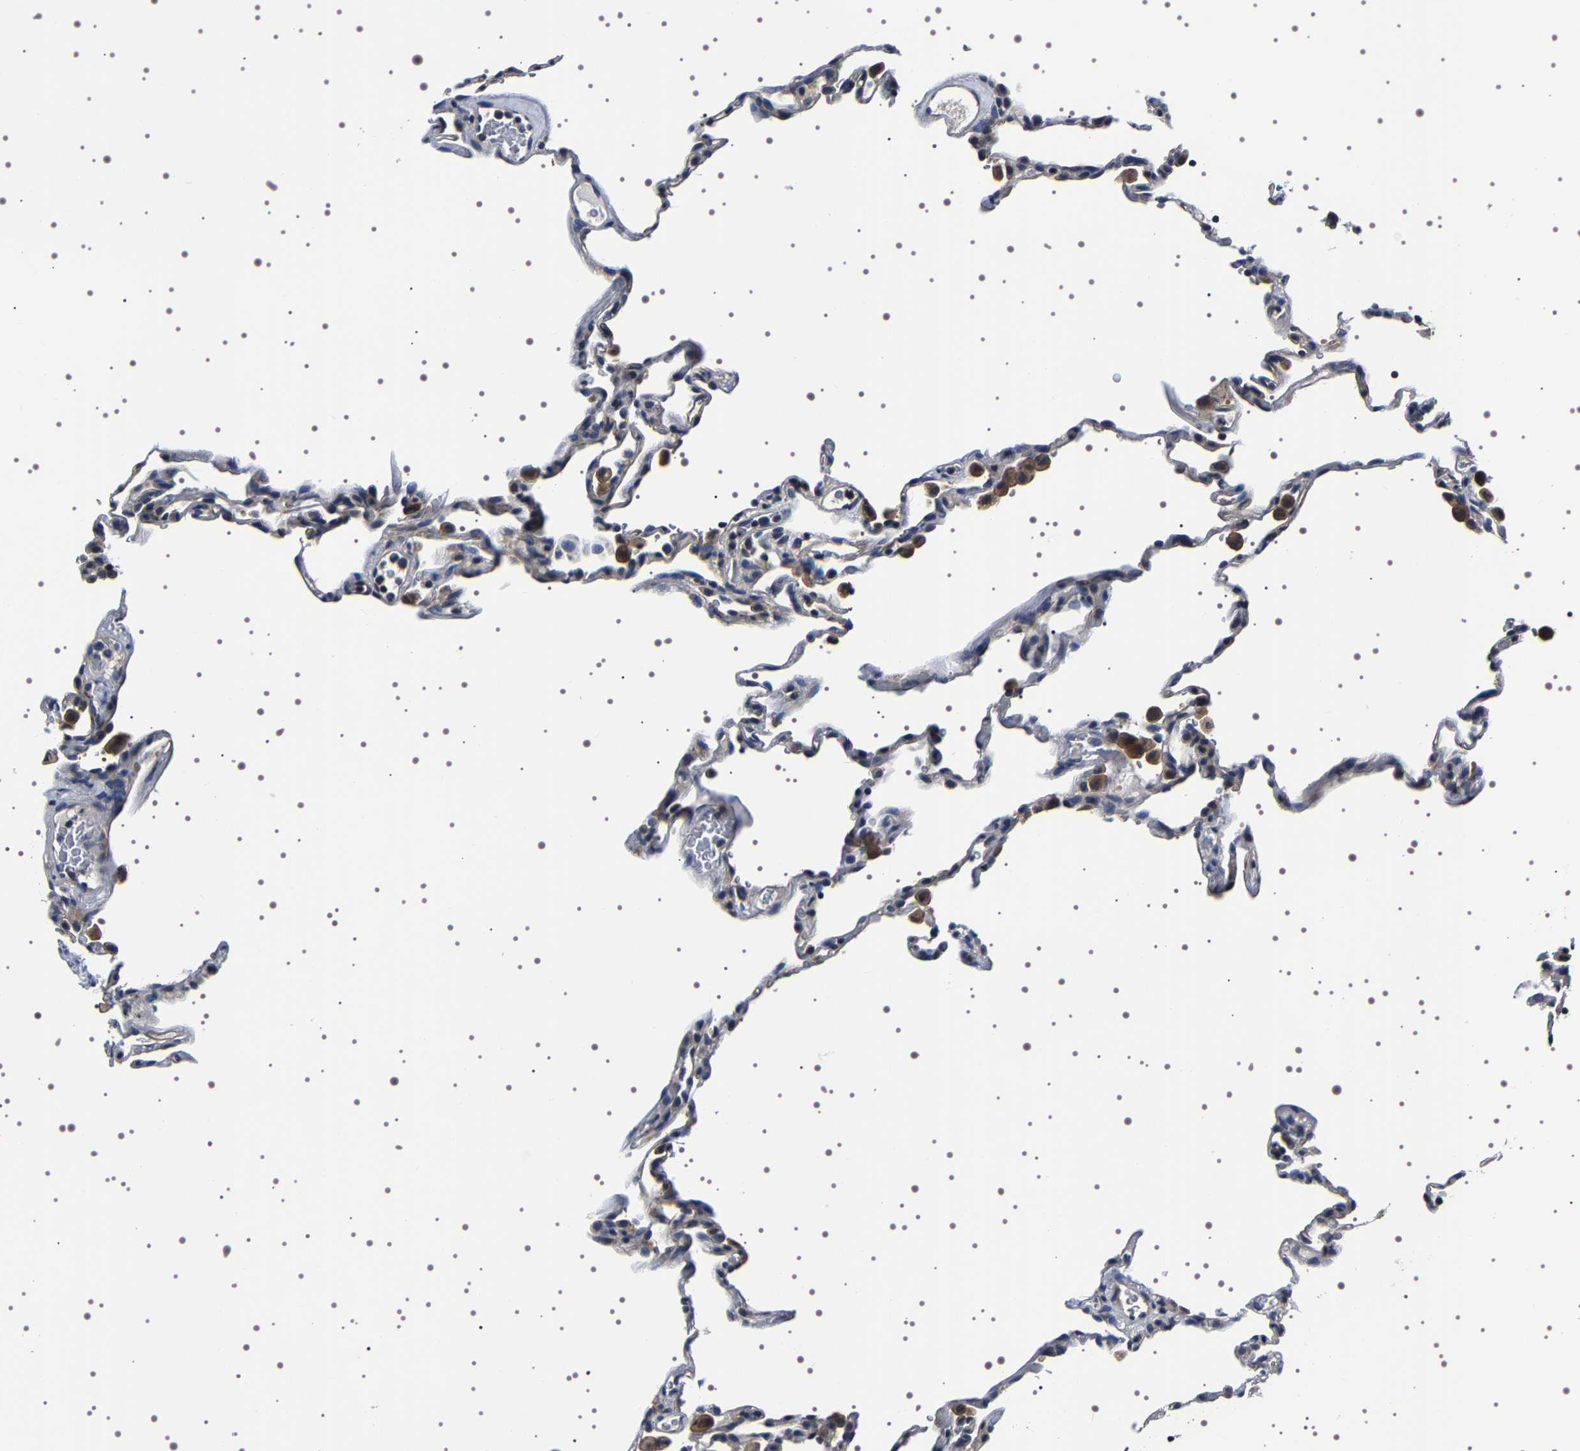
{"staining": {"intensity": "weak", "quantity": "<25%", "location": "cytoplasmic/membranous"}, "tissue": "lung", "cell_type": "Alveolar cells", "image_type": "normal", "snomed": [{"axis": "morphology", "description": "Normal tissue, NOS"}, {"axis": "topography", "description": "Lung"}], "caption": "DAB immunohistochemical staining of benign human lung displays no significant positivity in alveolar cells. (DAB immunohistochemistry, high magnification).", "gene": "TARBP1", "patient": {"sex": "male", "age": 59}}